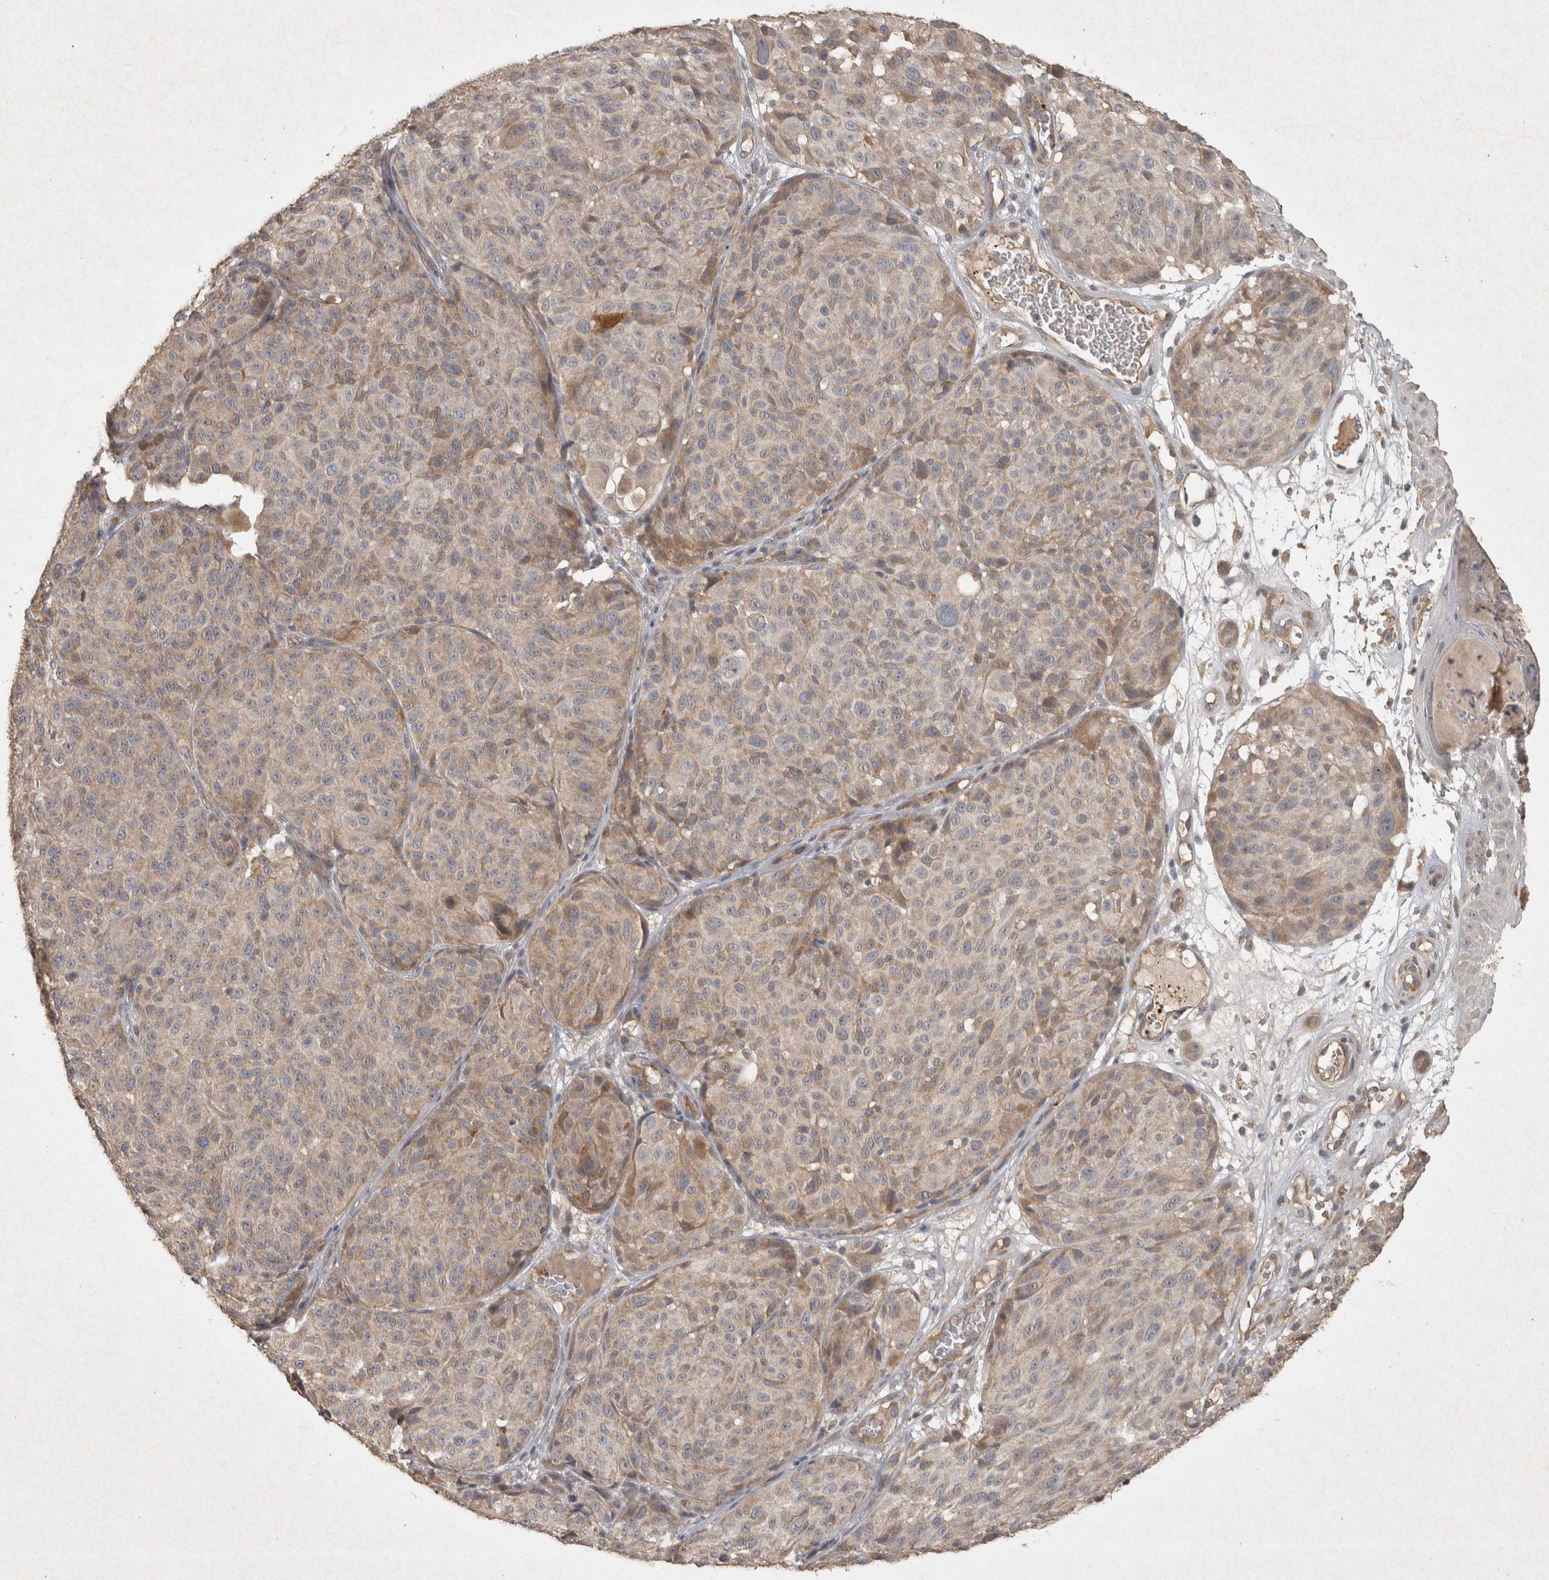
{"staining": {"intensity": "weak", "quantity": "25%-75%", "location": "cytoplasmic/membranous"}, "tissue": "melanoma", "cell_type": "Tumor cells", "image_type": "cancer", "snomed": [{"axis": "morphology", "description": "Malignant melanoma, NOS"}, {"axis": "topography", "description": "Skin"}], "caption": "Malignant melanoma was stained to show a protein in brown. There is low levels of weak cytoplasmic/membranous positivity in approximately 25%-75% of tumor cells.", "gene": "OSTN", "patient": {"sex": "male", "age": 83}}